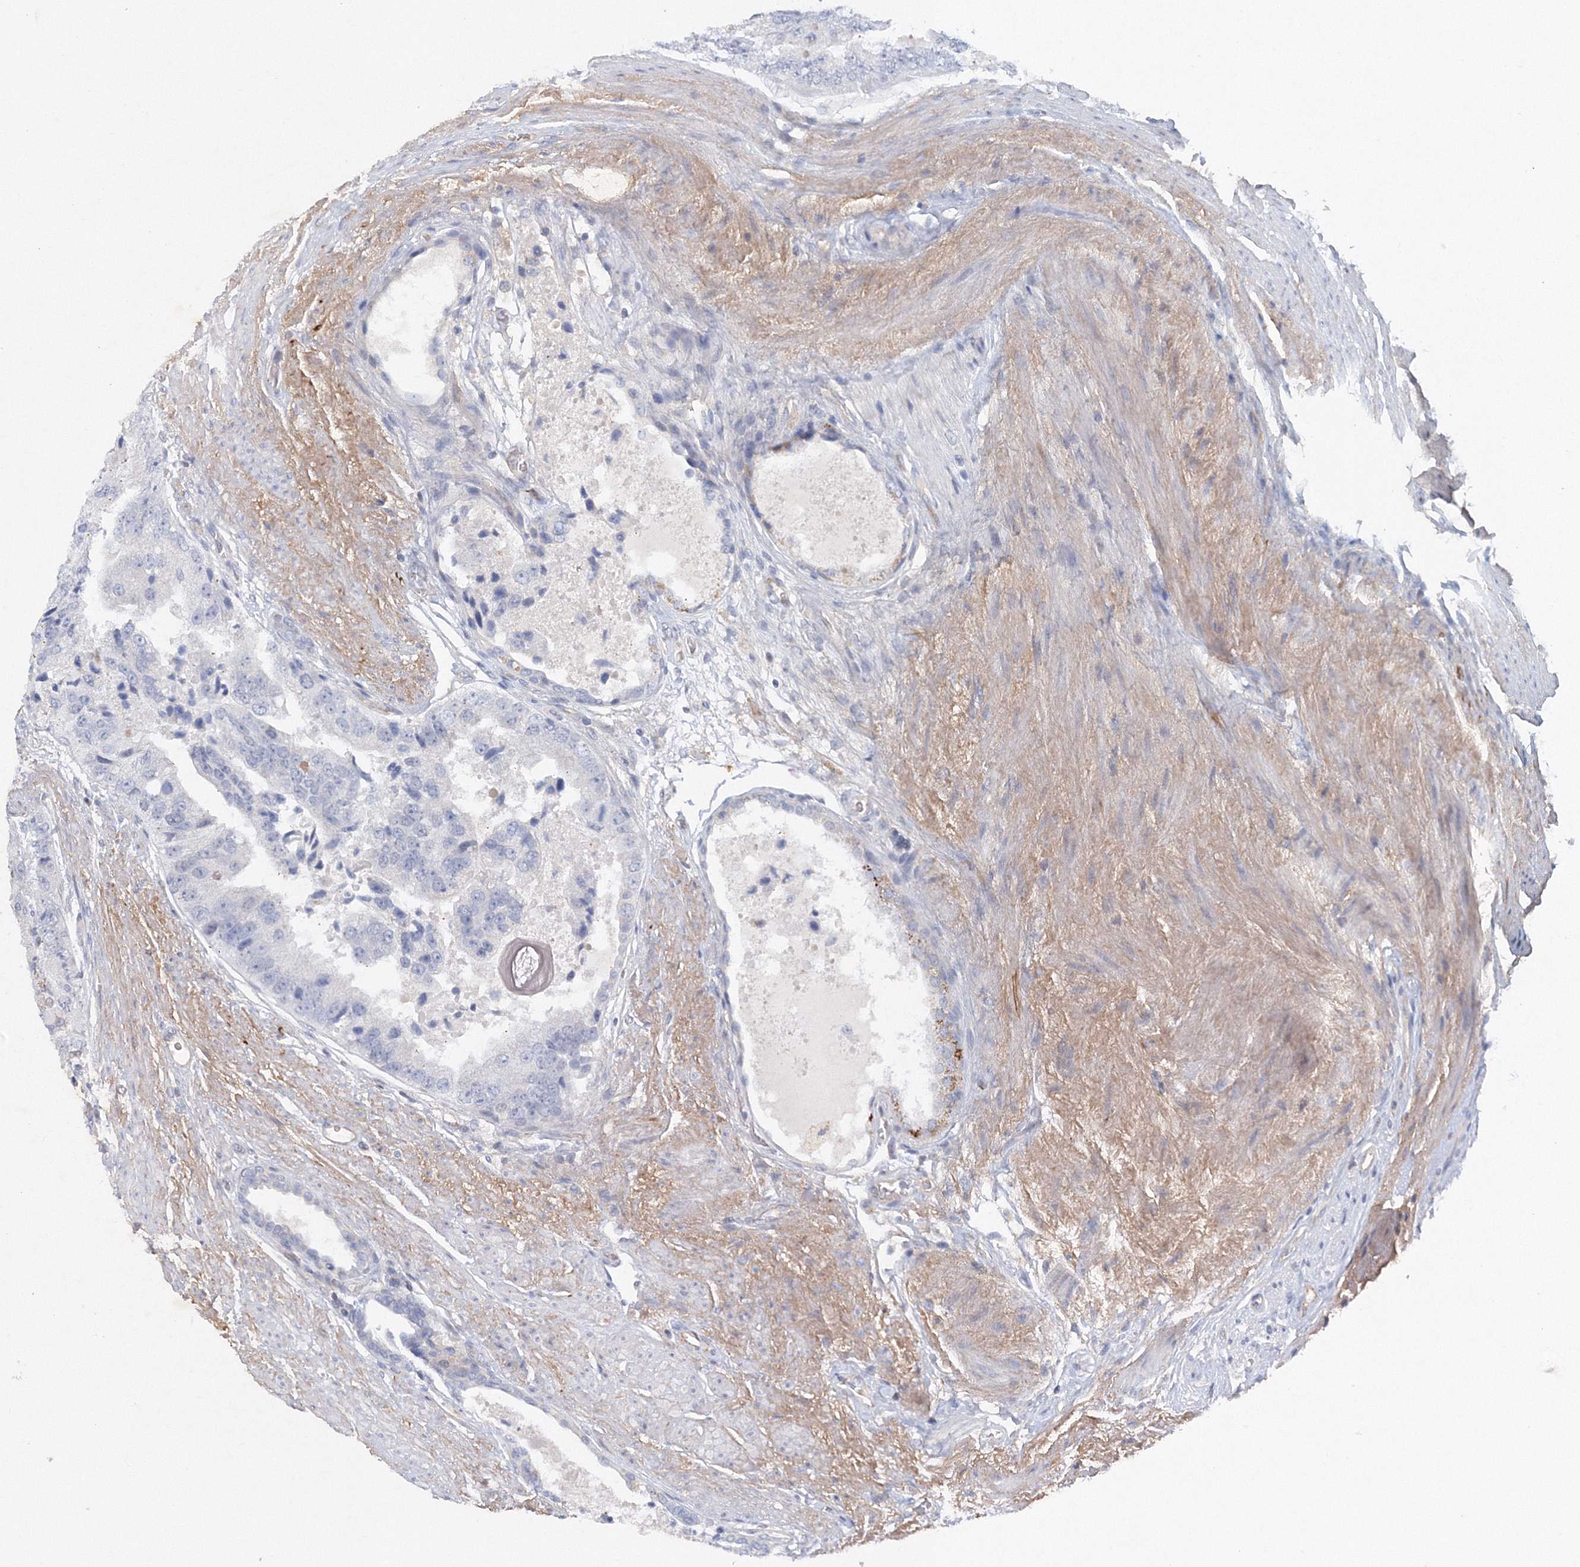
{"staining": {"intensity": "negative", "quantity": "none", "location": "none"}, "tissue": "prostate cancer", "cell_type": "Tumor cells", "image_type": "cancer", "snomed": [{"axis": "morphology", "description": "Adenocarcinoma, High grade"}, {"axis": "topography", "description": "Prostate"}], "caption": "There is no significant positivity in tumor cells of prostate cancer. (DAB (3,3'-diaminobenzidine) immunohistochemistry visualized using brightfield microscopy, high magnification).", "gene": "SH3BP5", "patient": {"sex": "male", "age": 70}}